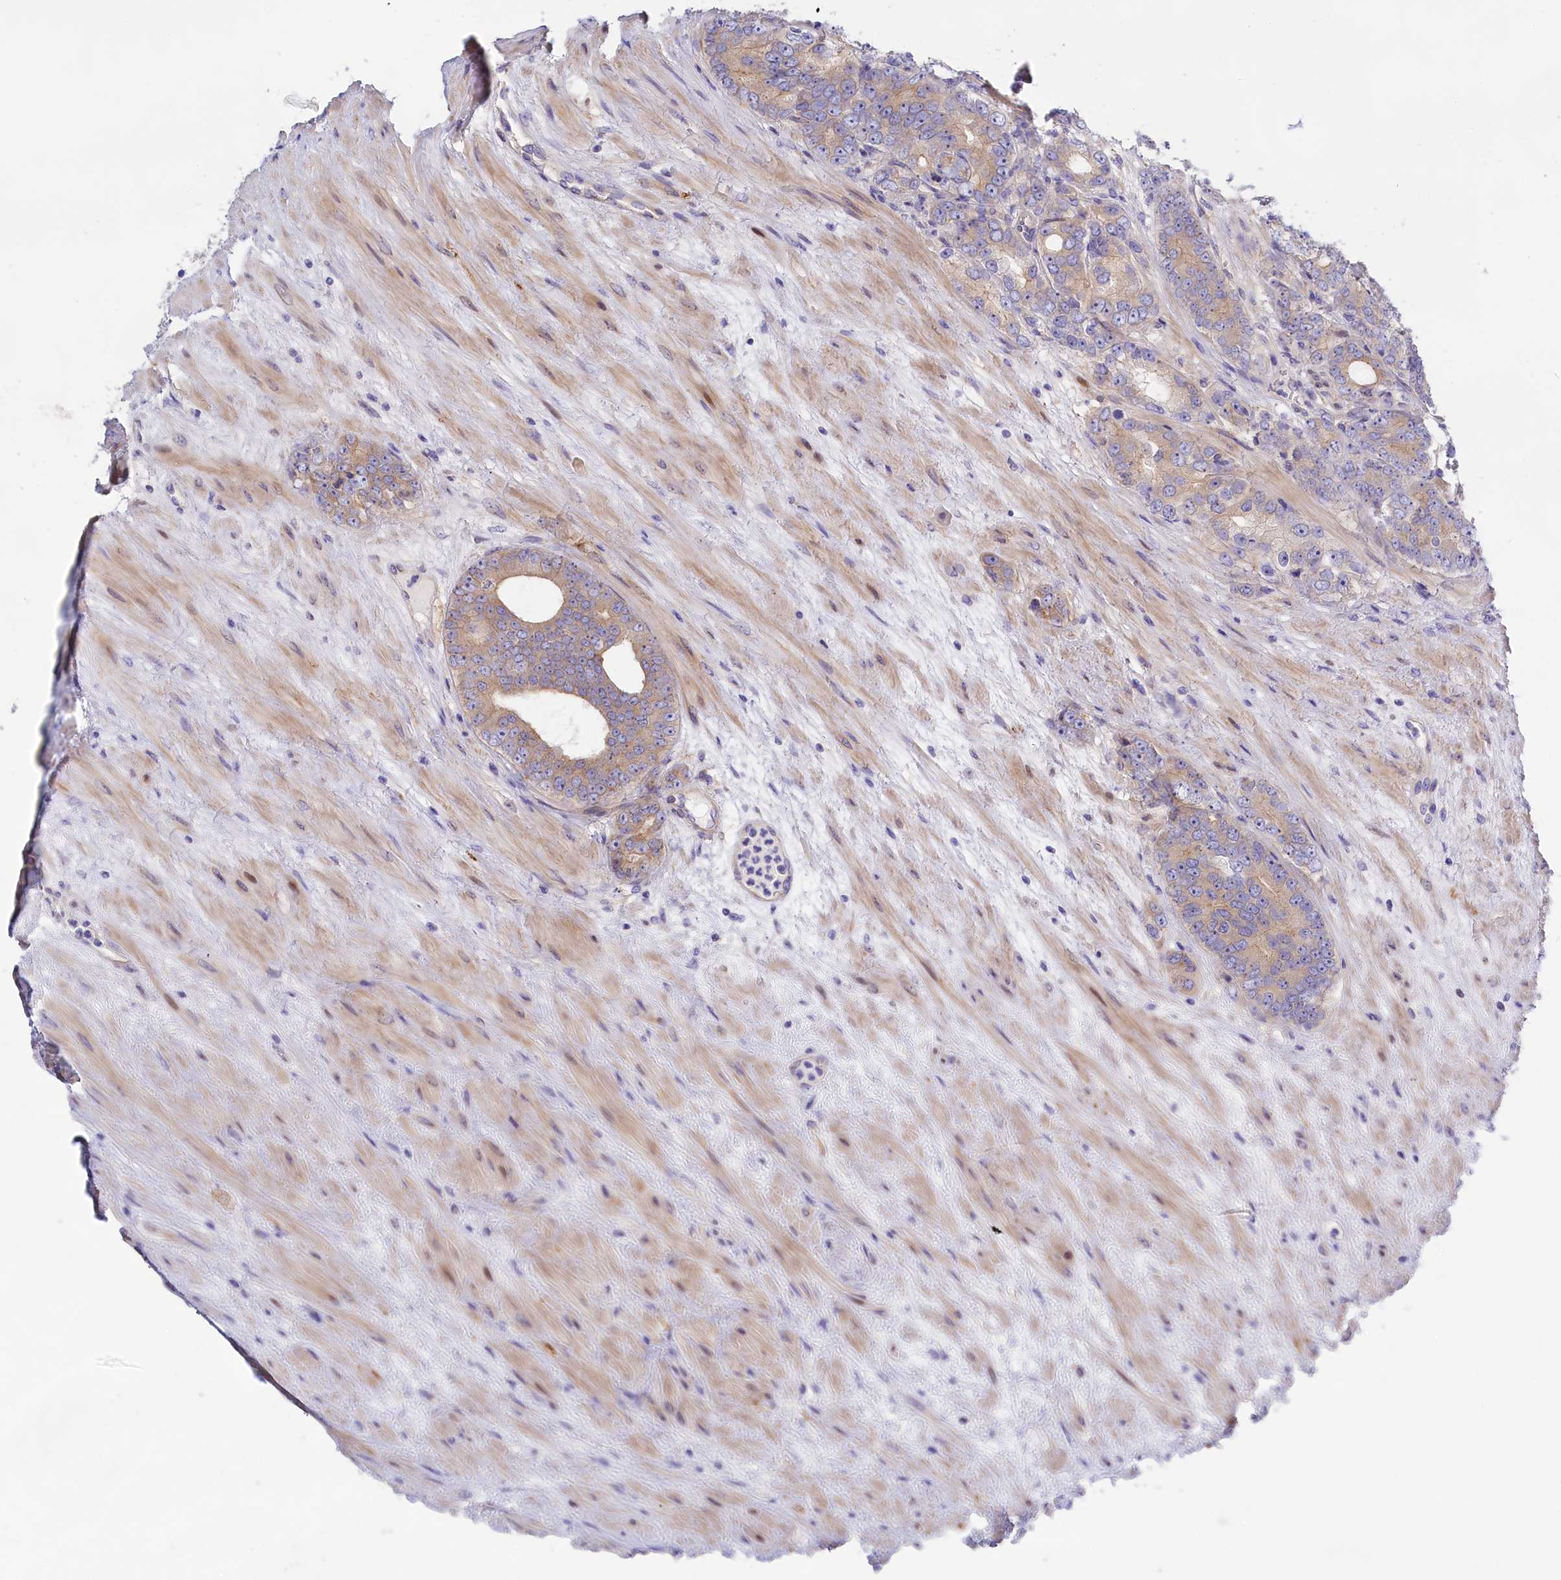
{"staining": {"intensity": "weak", "quantity": ">75%", "location": "cytoplasmic/membranous"}, "tissue": "prostate cancer", "cell_type": "Tumor cells", "image_type": "cancer", "snomed": [{"axis": "morphology", "description": "Adenocarcinoma, High grade"}, {"axis": "topography", "description": "Prostate"}], "caption": "DAB immunohistochemical staining of prostate cancer (high-grade adenocarcinoma) reveals weak cytoplasmic/membranous protein expression in about >75% of tumor cells.", "gene": "PPP1R13L", "patient": {"sex": "male", "age": 64}}